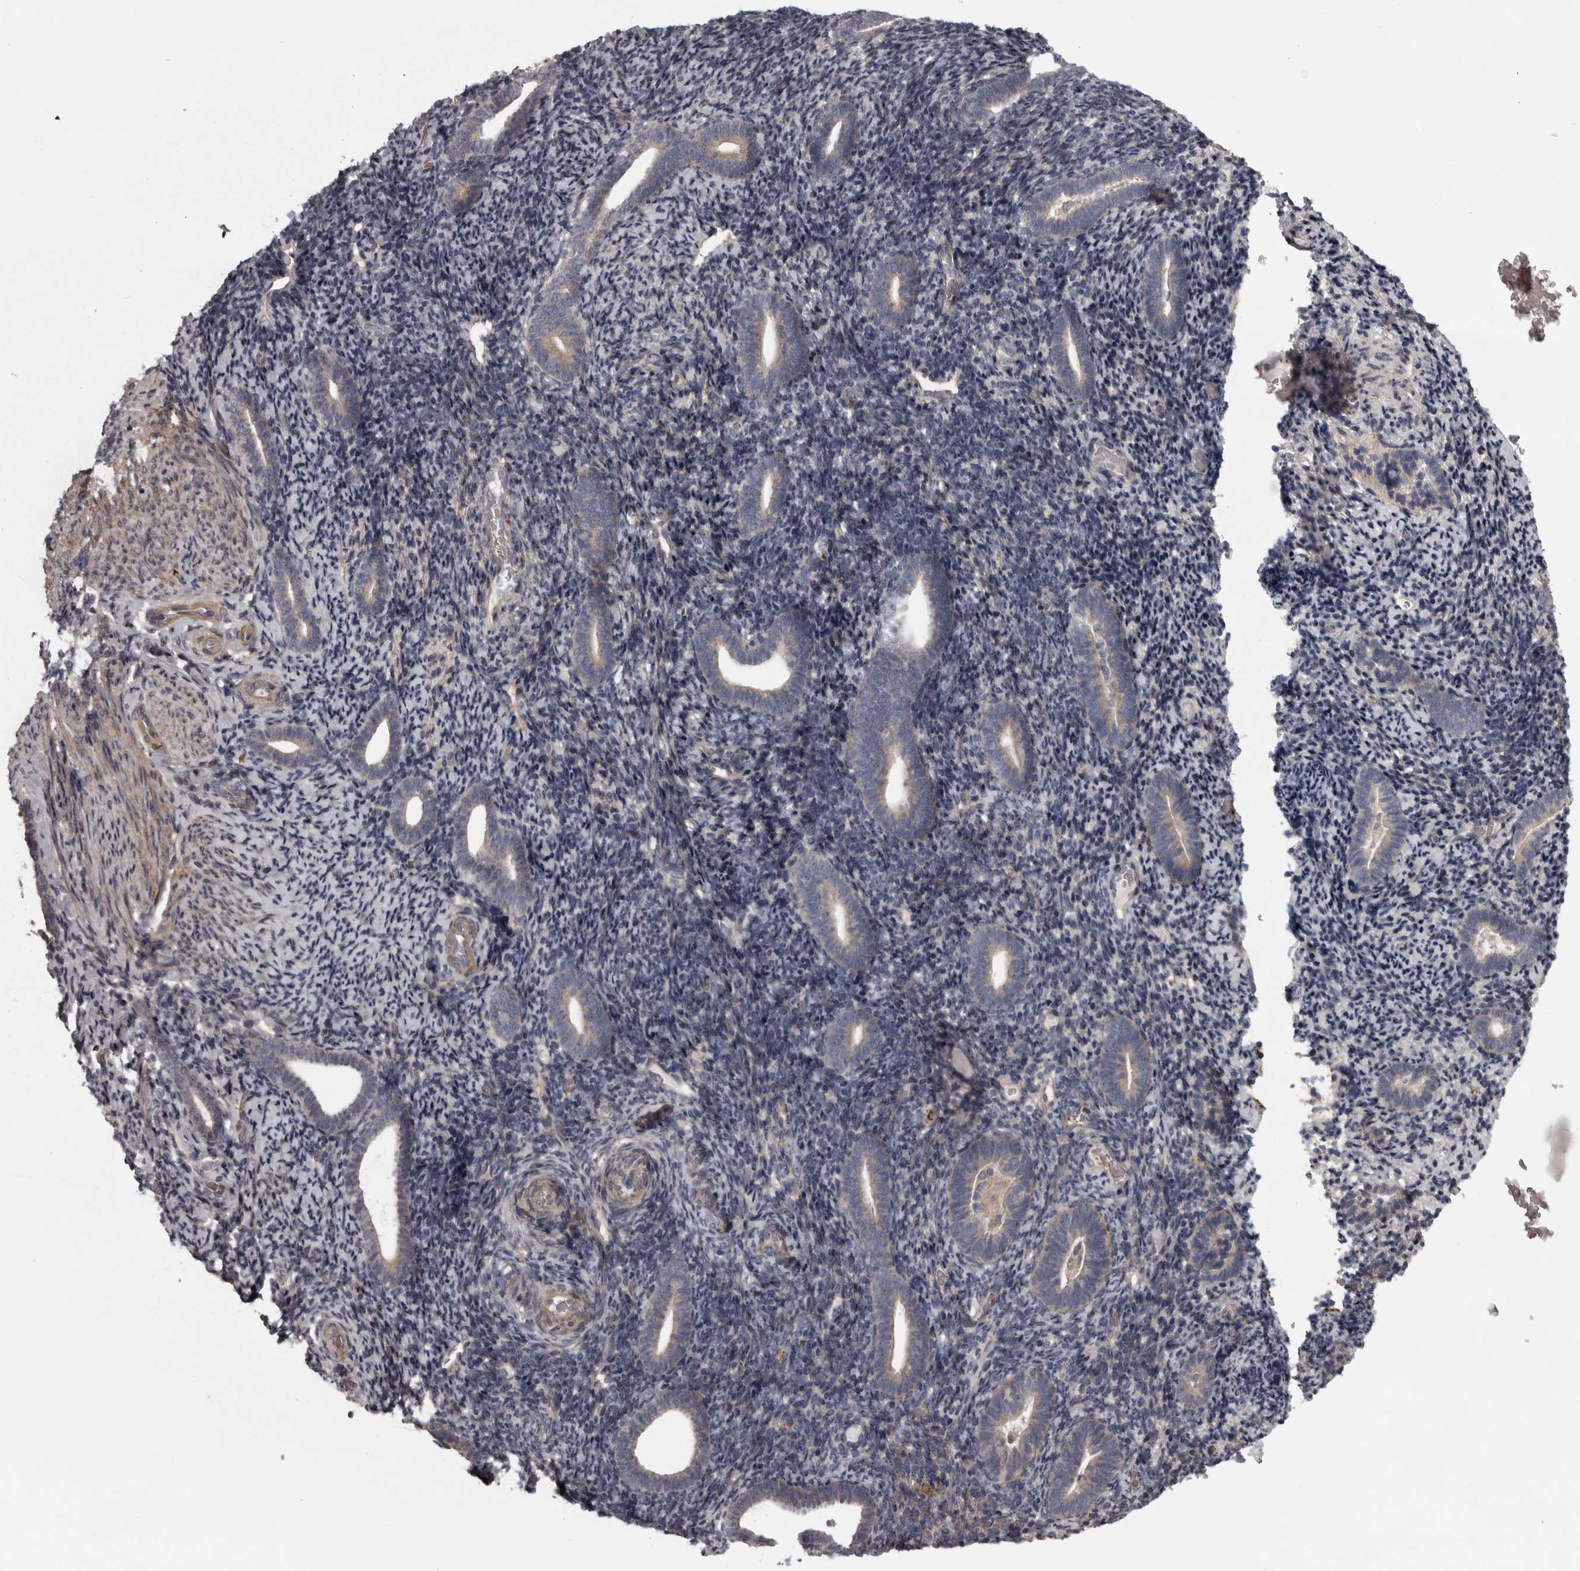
{"staining": {"intensity": "negative", "quantity": "none", "location": "none"}, "tissue": "endometrium", "cell_type": "Cells in endometrial stroma", "image_type": "normal", "snomed": [{"axis": "morphology", "description": "Normal tissue, NOS"}, {"axis": "topography", "description": "Endometrium"}], "caption": "Immunohistochemistry (IHC) photomicrograph of unremarkable human endometrium stained for a protein (brown), which displays no staining in cells in endometrial stroma. The staining is performed using DAB brown chromogen with nuclei counter-stained in using hematoxylin.", "gene": "RSU1", "patient": {"sex": "female", "age": 51}}